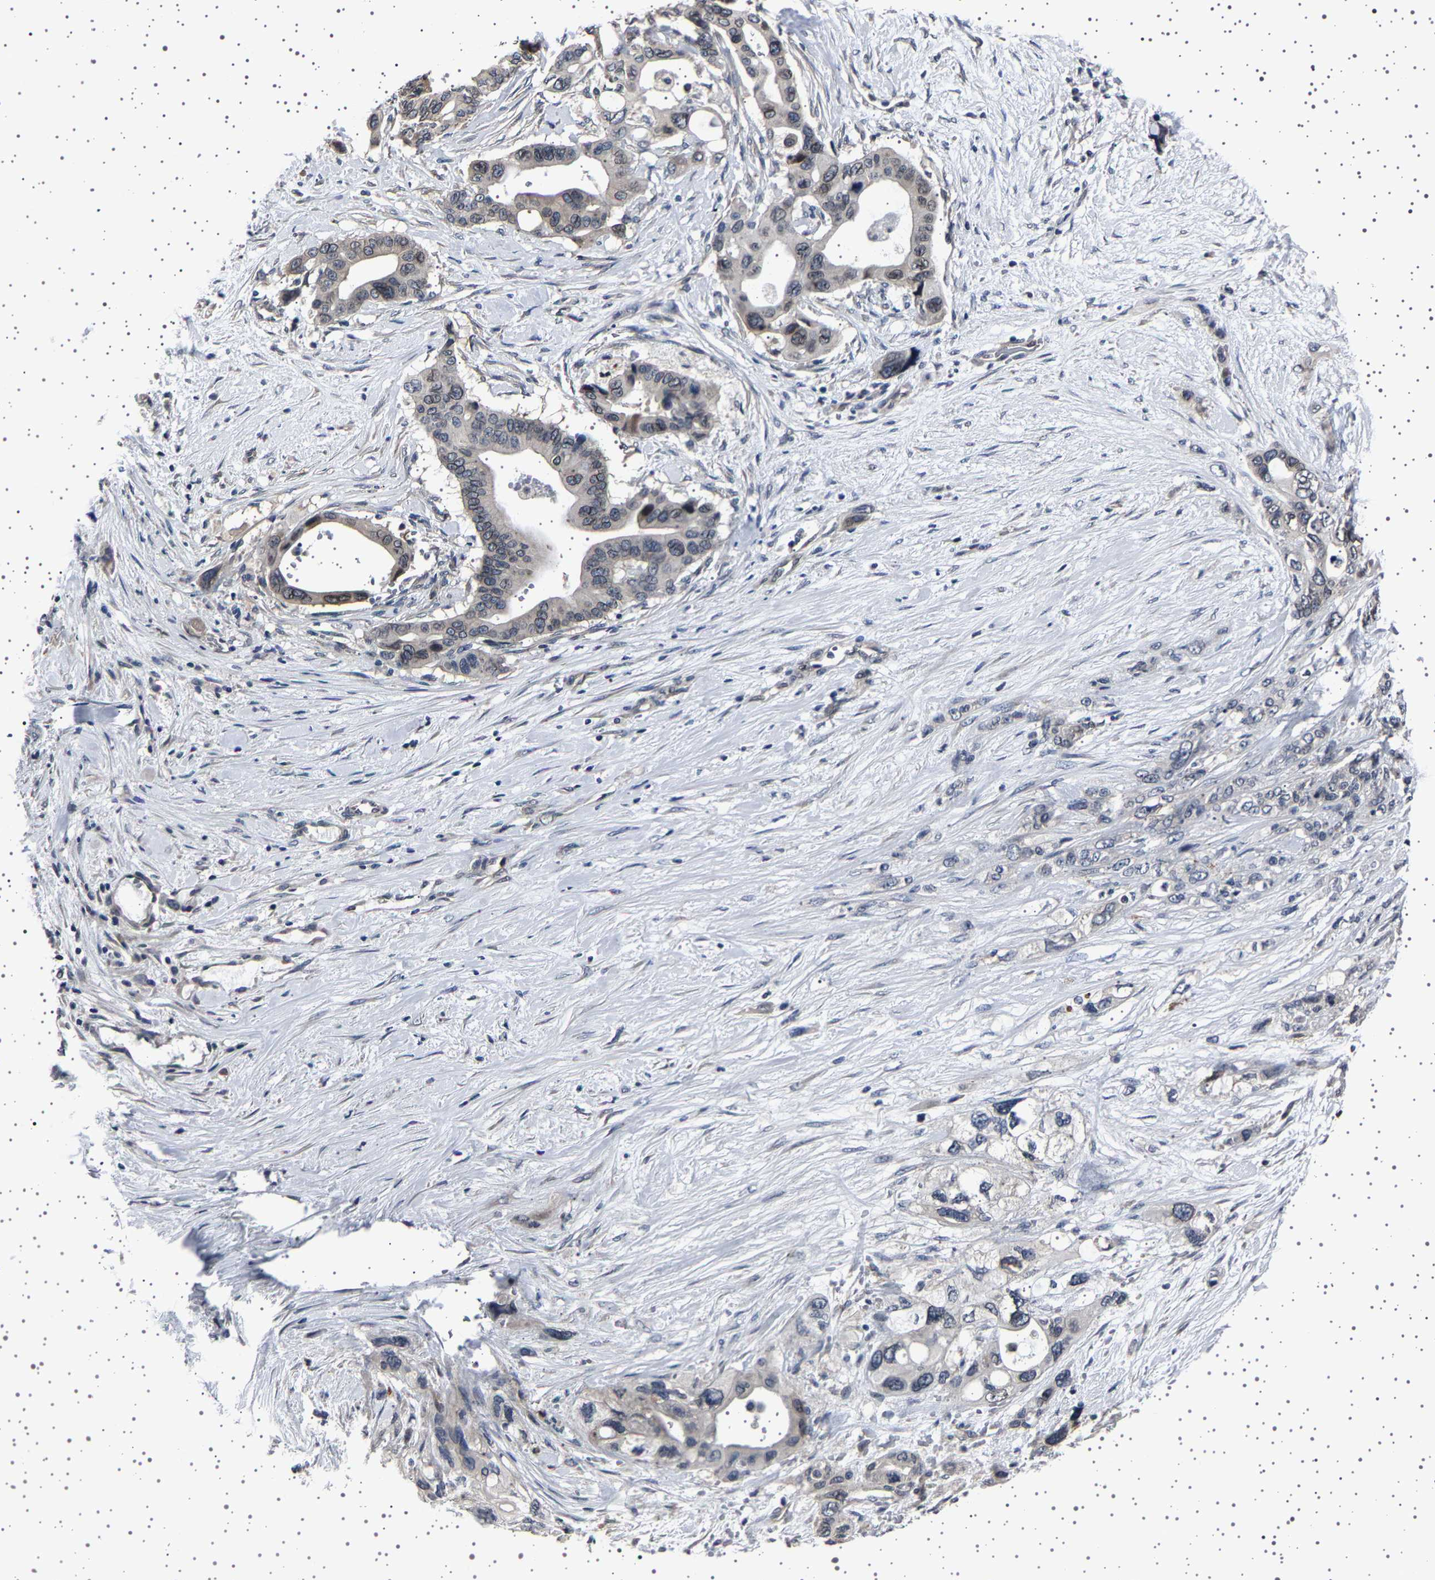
{"staining": {"intensity": "weak", "quantity": "<25%", "location": "cytoplasmic/membranous,nuclear"}, "tissue": "pancreatic cancer", "cell_type": "Tumor cells", "image_type": "cancer", "snomed": [{"axis": "morphology", "description": "Adenocarcinoma, NOS"}, {"axis": "topography", "description": "Pancreas"}], "caption": "DAB immunohistochemical staining of pancreatic cancer (adenocarcinoma) demonstrates no significant expression in tumor cells.", "gene": "IL10RB", "patient": {"sex": "male", "age": 46}}